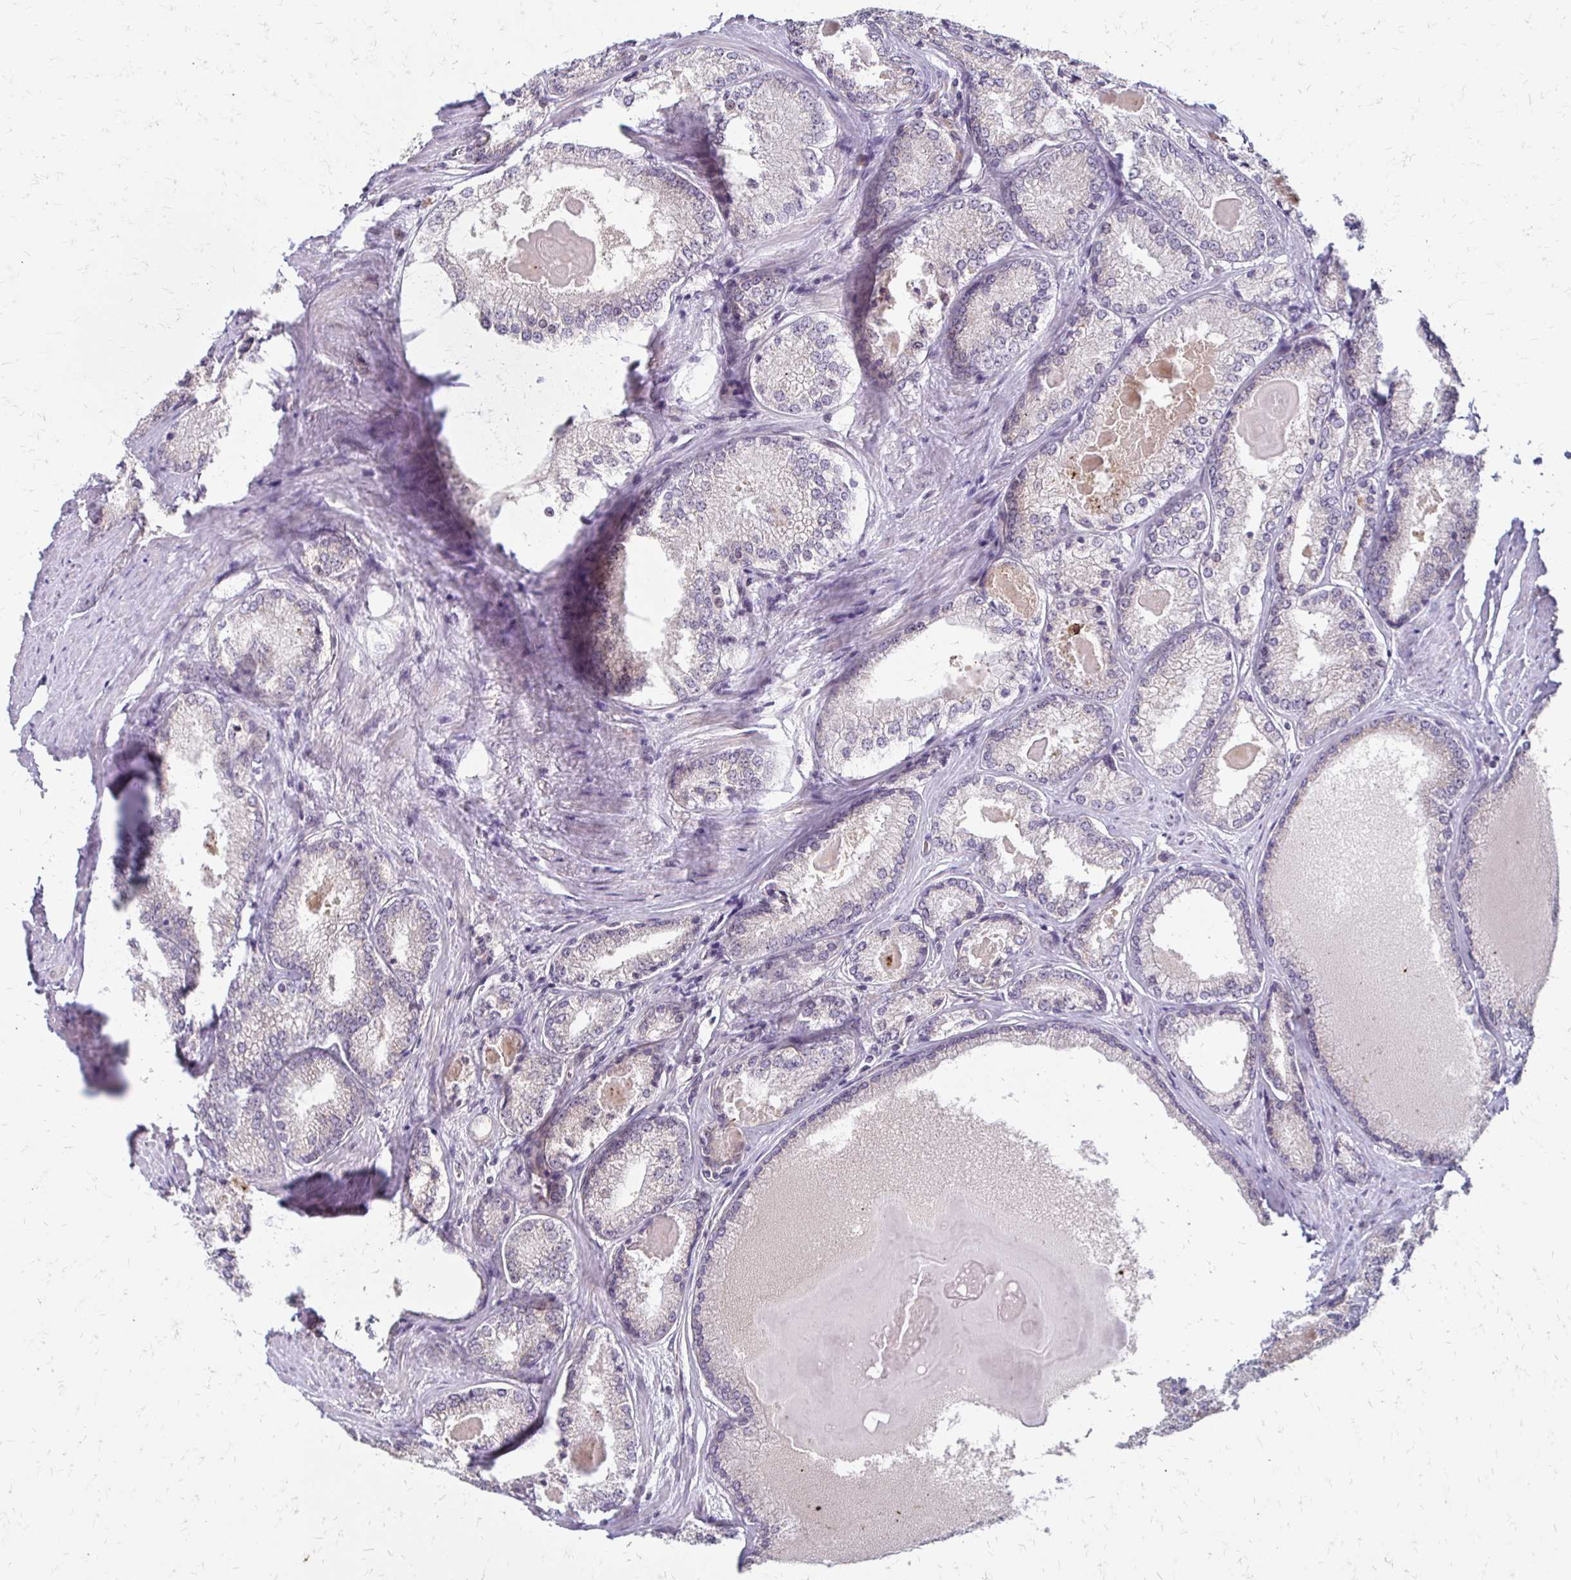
{"staining": {"intensity": "negative", "quantity": "none", "location": "none"}, "tissue": "prostate cancer", "cell_type": "Tumor cells", "image_type": "cancer", "snomed": [{"axis": "morphology", "description": "Adenocarcinoma, NOS"}, {"axis": "morphology", "description": "Adenocarcinoma, Low grade"}, {"axis": "topography", "description": "Prostate"}], "caption": "Prostate adenocarcinoma was stained to show a protein in brown. There is no significant expression in tumor cells.", "gene": "TRIR", "patient": {"sex": "male", "age": 68}}